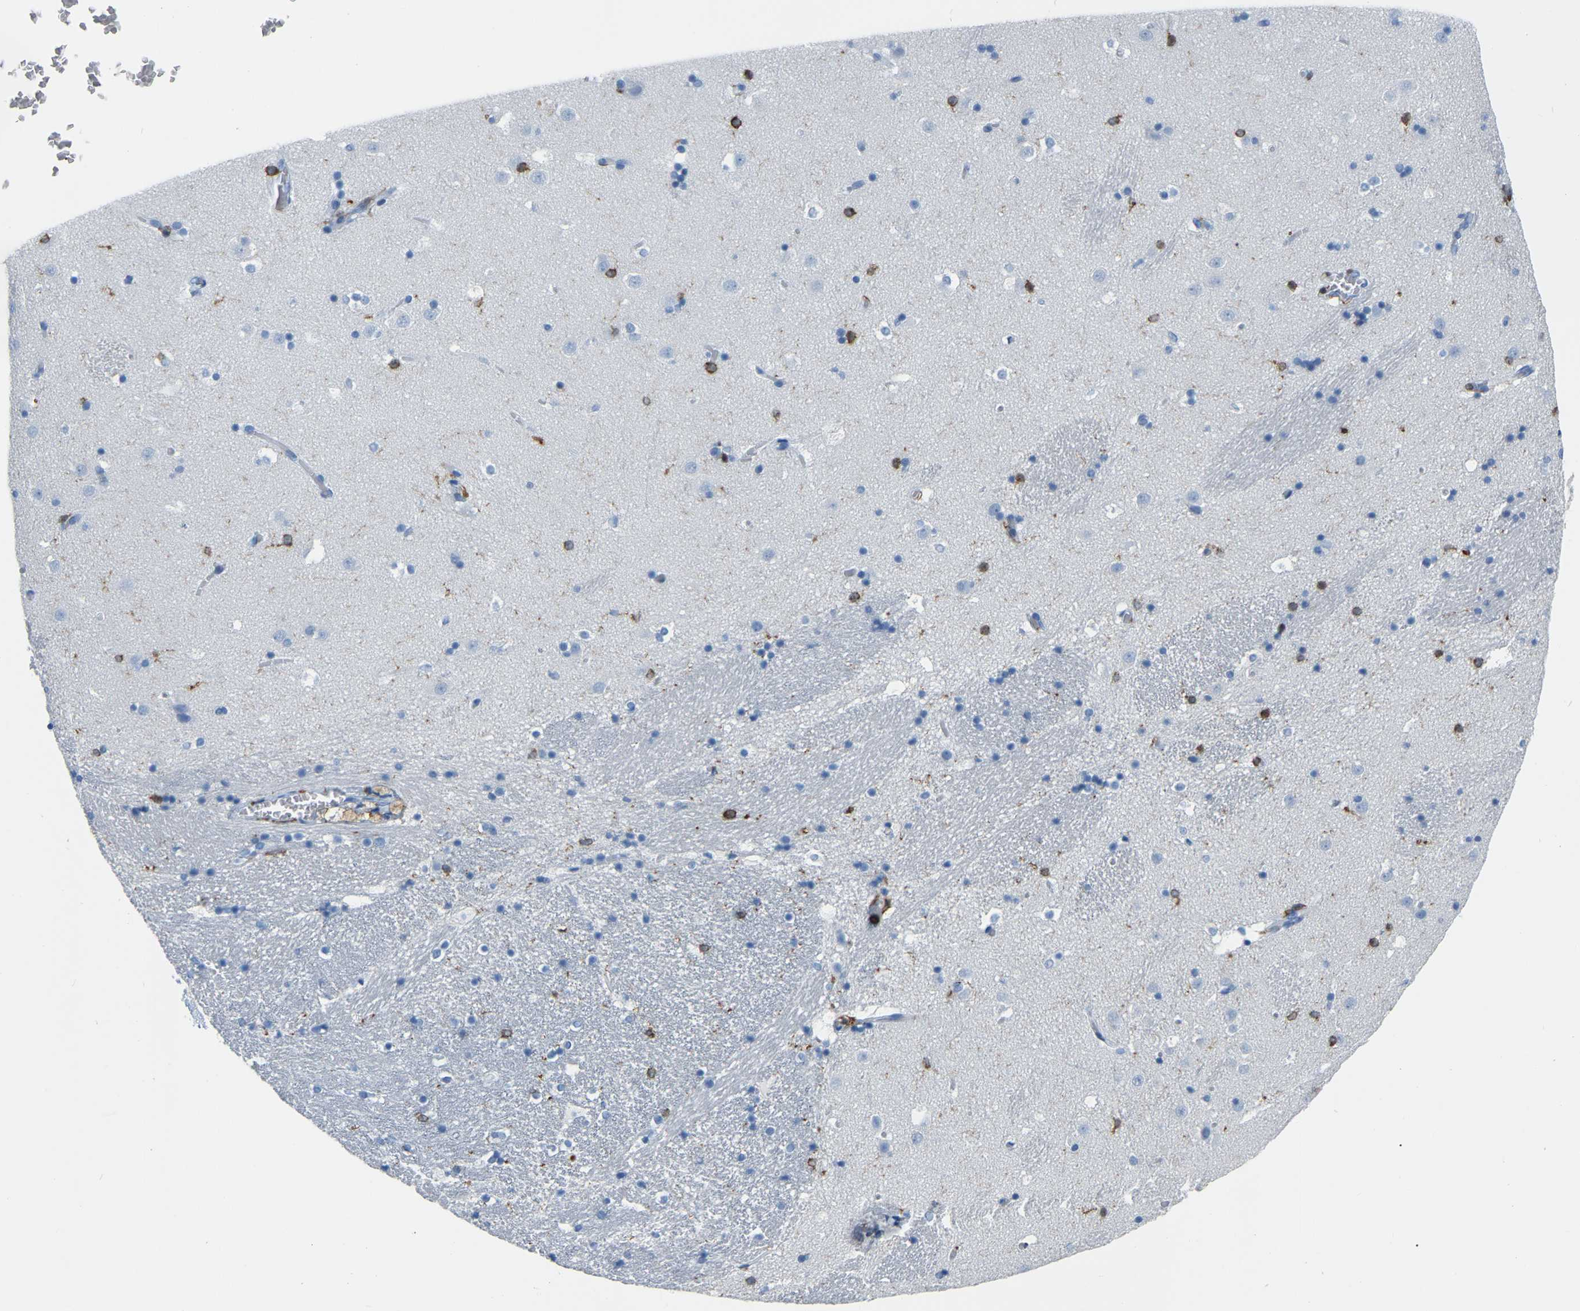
{"staining": {"intensity": "strong", "quantity": "<25%", "location": "cytoplasmic/membranous"}, "tissue": "caudate", "cell_type": "Glial cells", "image_type": "normal", "snomed": [{"axis": "morphology", "description": "Normal tissue, NOS"}, {"axis": "topography", "description": "Lateral ventricle wall"}], "caption": "Protein expression analysis of benign caudate demonstrates strong cytoplasmic/membranous expression in approximately <25% of glial cells. The protein of interest is shown in brown color, while the nuclei are stained blue.", "gene": "ARHGAP45", "patient": {"sex": "male", "age": 45}}